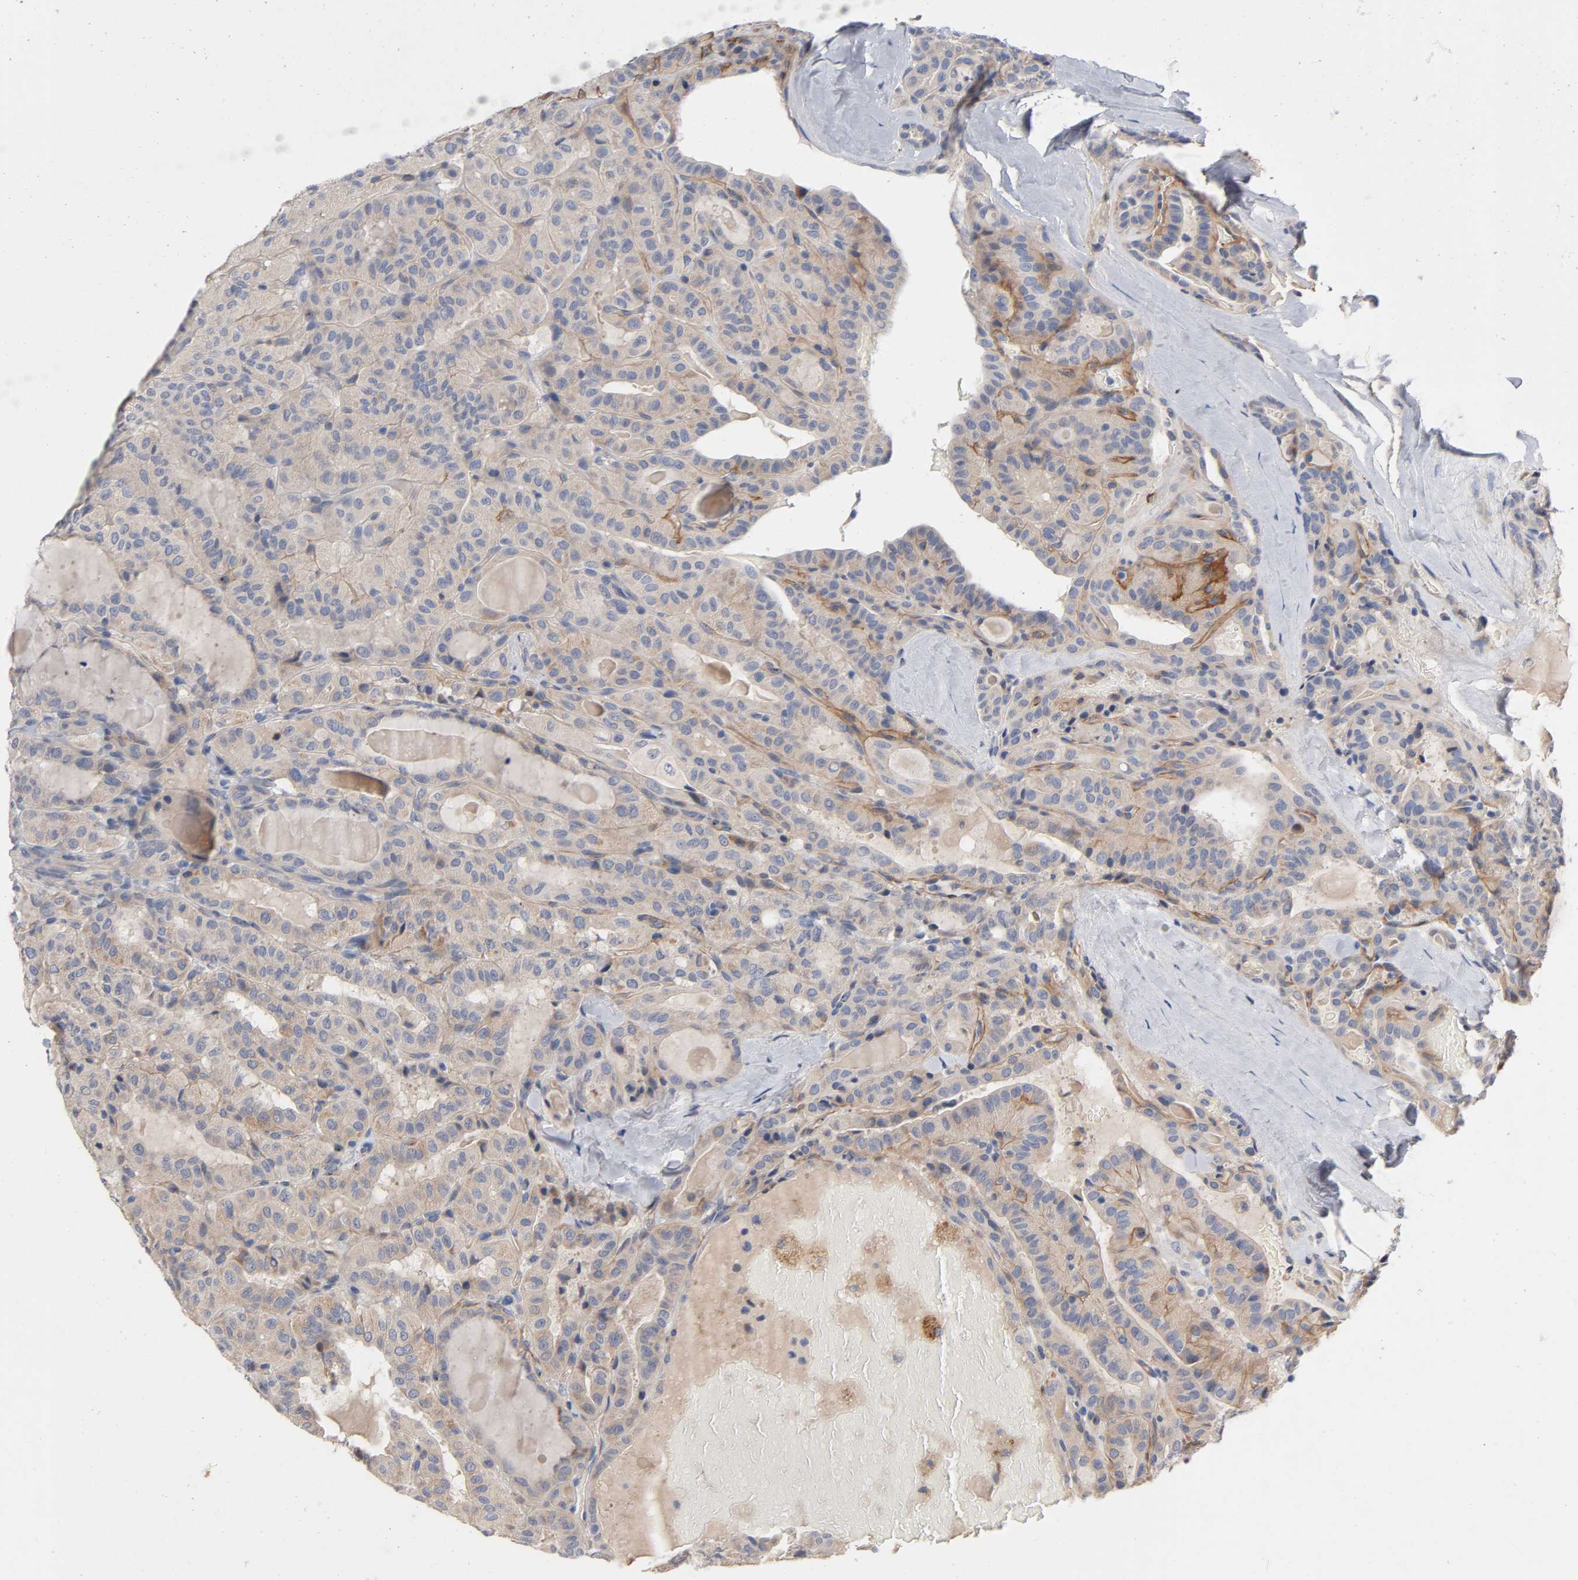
{"staining": {"intensity": "moderate", "quantity": ">75%", "location": "cytoplasmic/membranous"}, "tissue": "thyroid cancer", "cell_type": "Tumor cells", "image_type": "cancer", "snomed": [{"axis": "morphology", "description": "Papillary adenocarcinoma, NOS"}, {"axis": "topography", "description": "Thyroid gland"}], "caption": "Protein staining shows moderate cytoplasmic/membranous positivity in approximately >75% of tumor cells in thyroid papillary adenocarcinoma.", "gene": "CCDC134", "patient": {"sex": "male", "age": 77}}